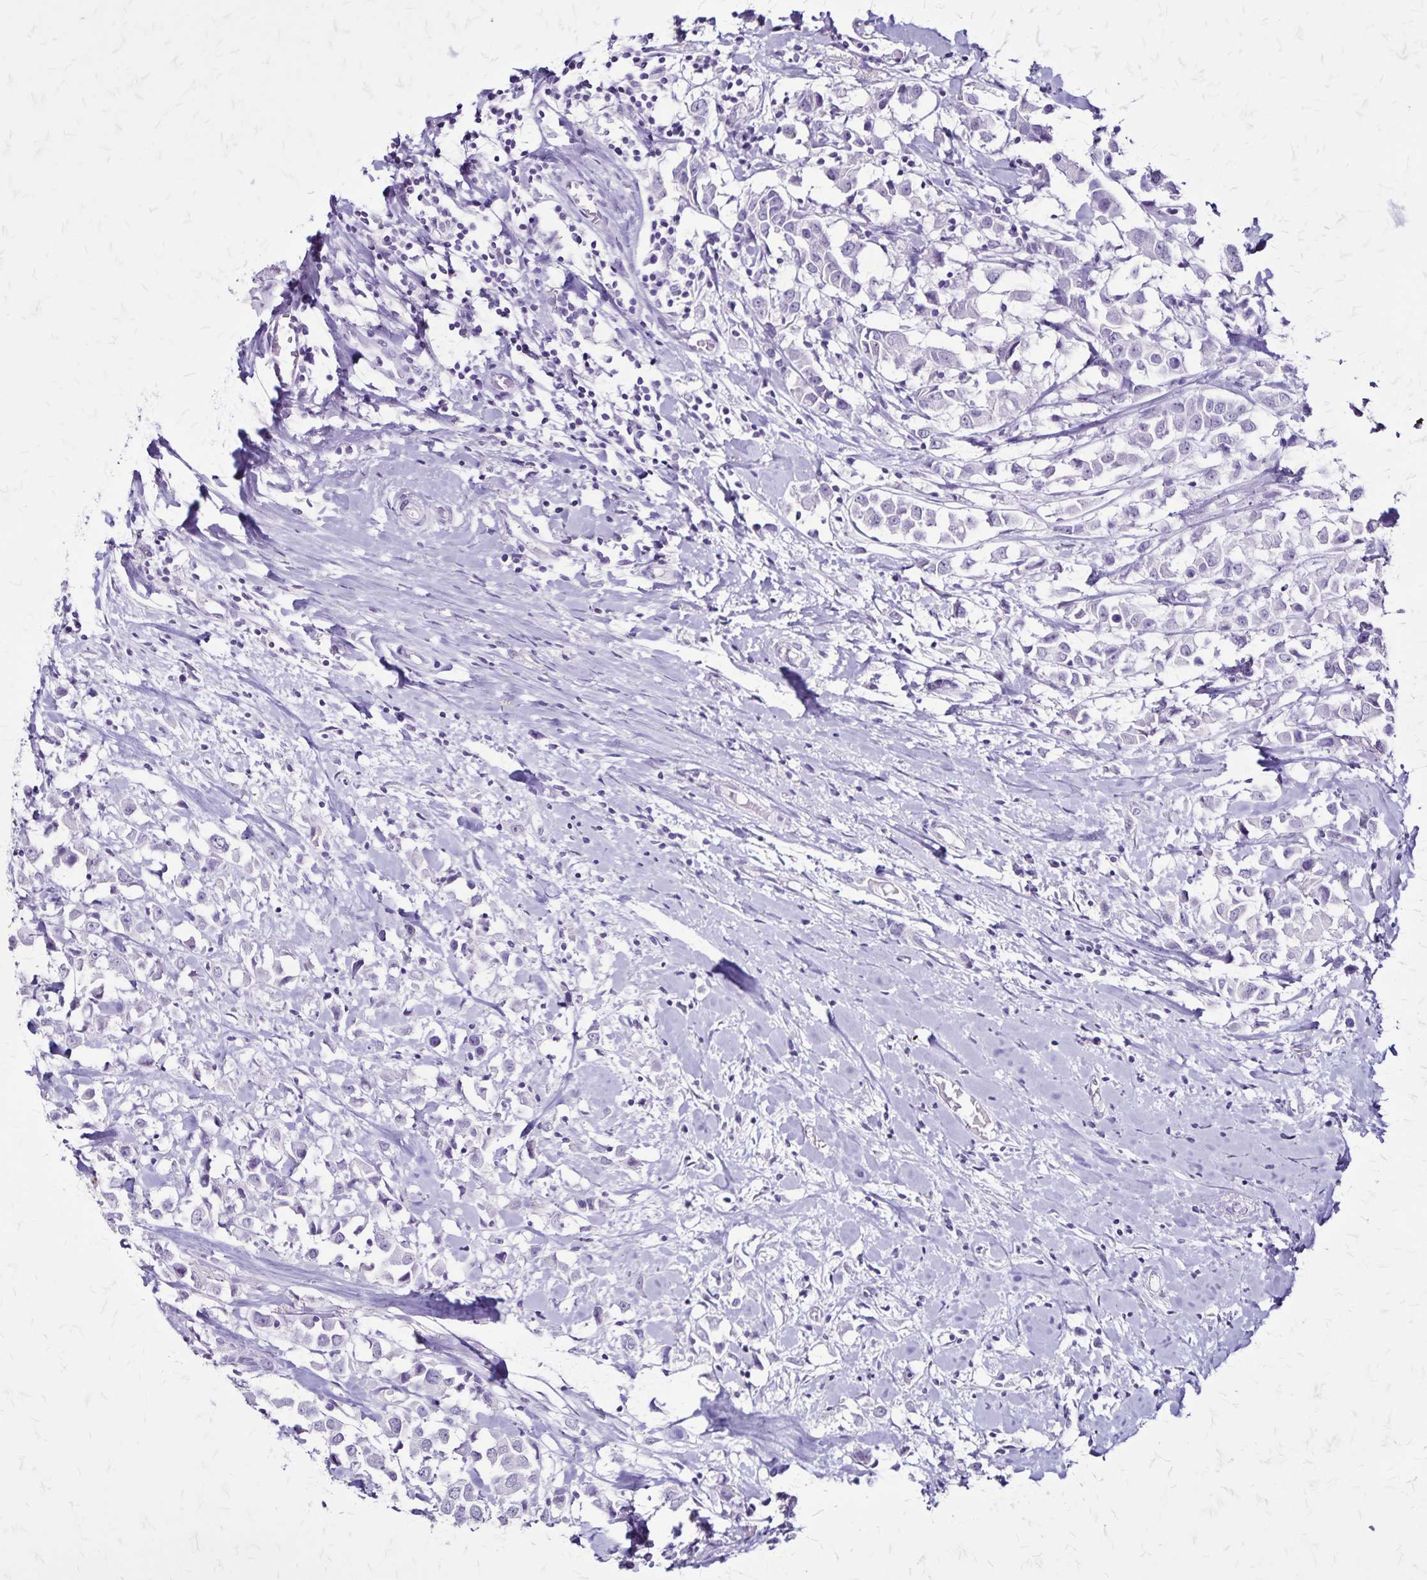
{"staining": {"intensity": "negative", "quantity": "none", "location": "none"}, "tissue": "breast cancer", "cell_type": "Tumor cells", "image_type": "cancer", "snomed": [{"axis": "morphology", "description": "Duct carcinoma"}, {"axis": "topography", "description": "Breast"}], "caption": "DAB (3,3'-diaminobenzidine) immunohistochemical staining of human invasive ductal carcinoma (breast) displays no significant expression in tumor cells.", "gene": "KRT2", "patient": {"sex": "female", "age": 61}}